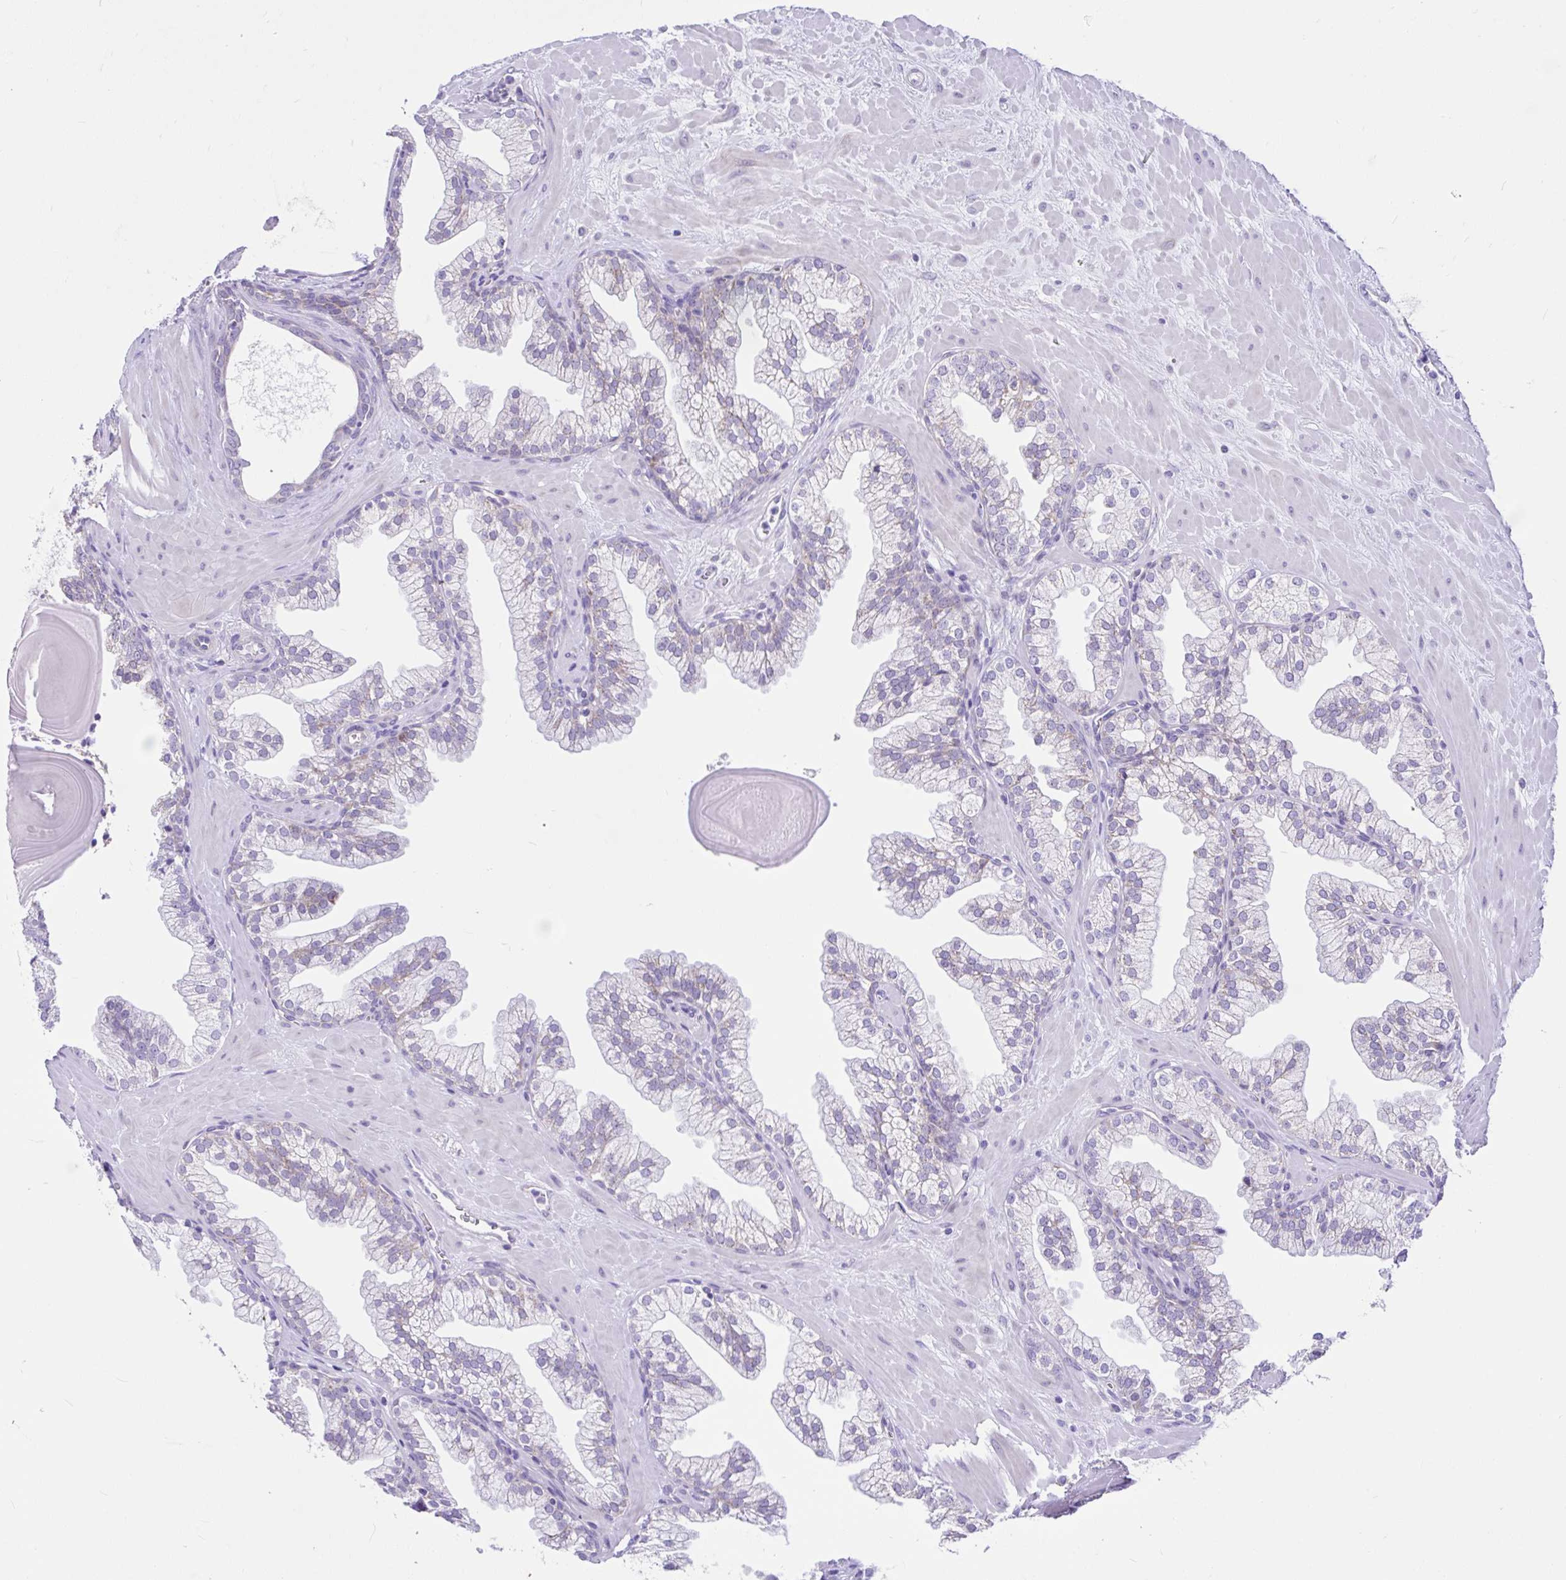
{"staining": {"intensity": "weak", "quantity": "<25%", "location": "cytoplasmic/membranous"}, "tissue": "prostate", "cell_type": "Glandular cells", "image_type": "normal", "snomed": [{"axis": "morphology", "description": "Normal tissue, NOS"}, {"axis": "topography", "description": "Prostate"}, {"axis": "topography", "description": "Peripheral nerve tissue"}], "caption": "A high-resolution histopathology image shows IHC staining of benign prostate, which demonstrates no significant positivity in glandular cells.", "gene": "NDUFS2", "patient": {"sex": "male", "age": 61}}